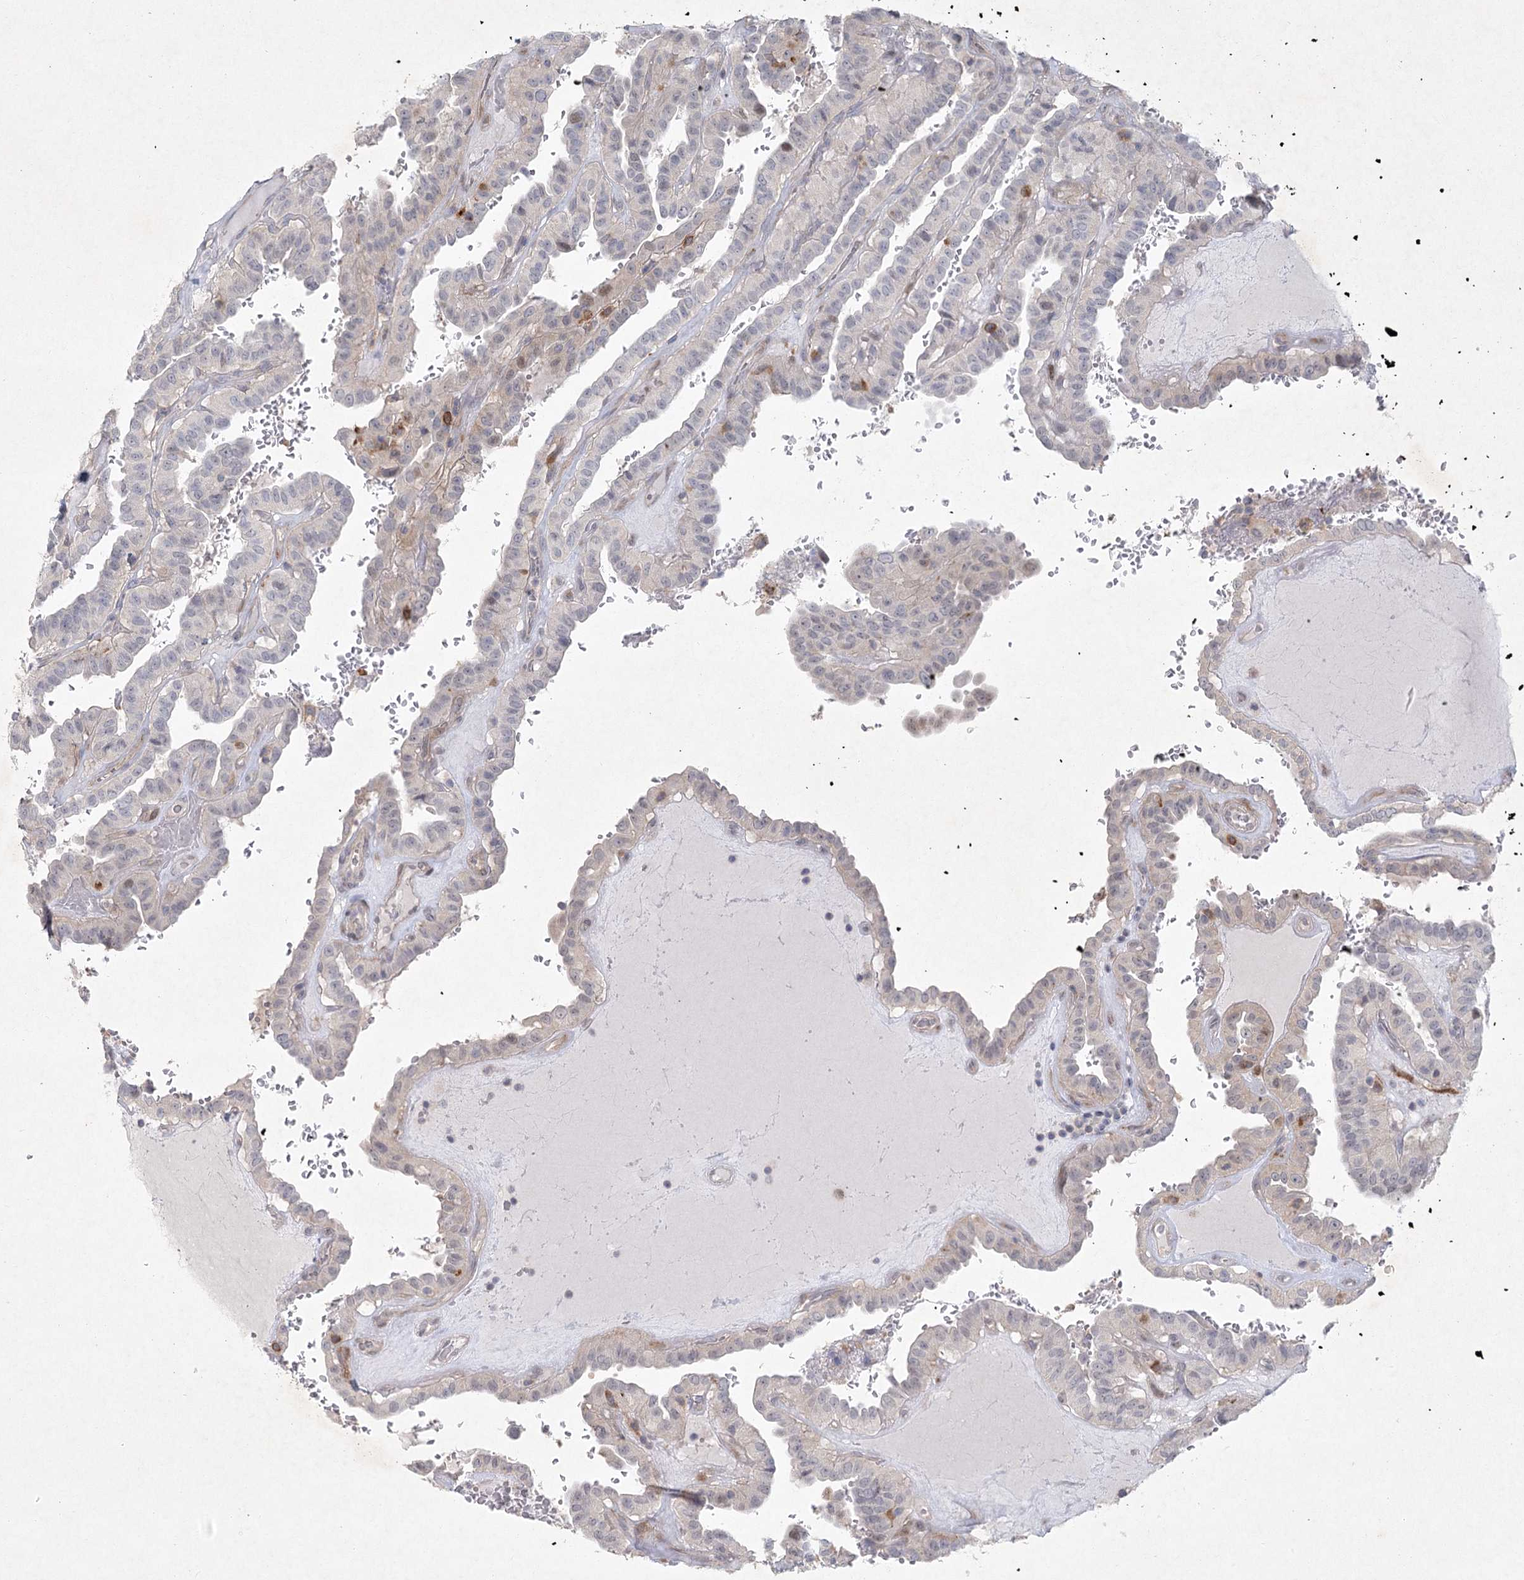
{"staining": {"intensity": "moderate", "quantity": "<25%", "location": "nuclear"}, "tissue": "thyroid cancer", "cell_type": "Tumor cells", "image_type": "cancer", "snomed": [{"axis": "morphology", "description": "Papillary adenocarcinoma, NOS"}, {"axis": "topography", "description": "Thyroid gland"}], "caption": "Protein expression analysis of human thyroid cancer (papillary adenocarcinoma) reveals moderate nuclear expression in about <25% of tumor cells.", "gene": "FAM110C", "patient": {"sex": "male", "age": 77}}